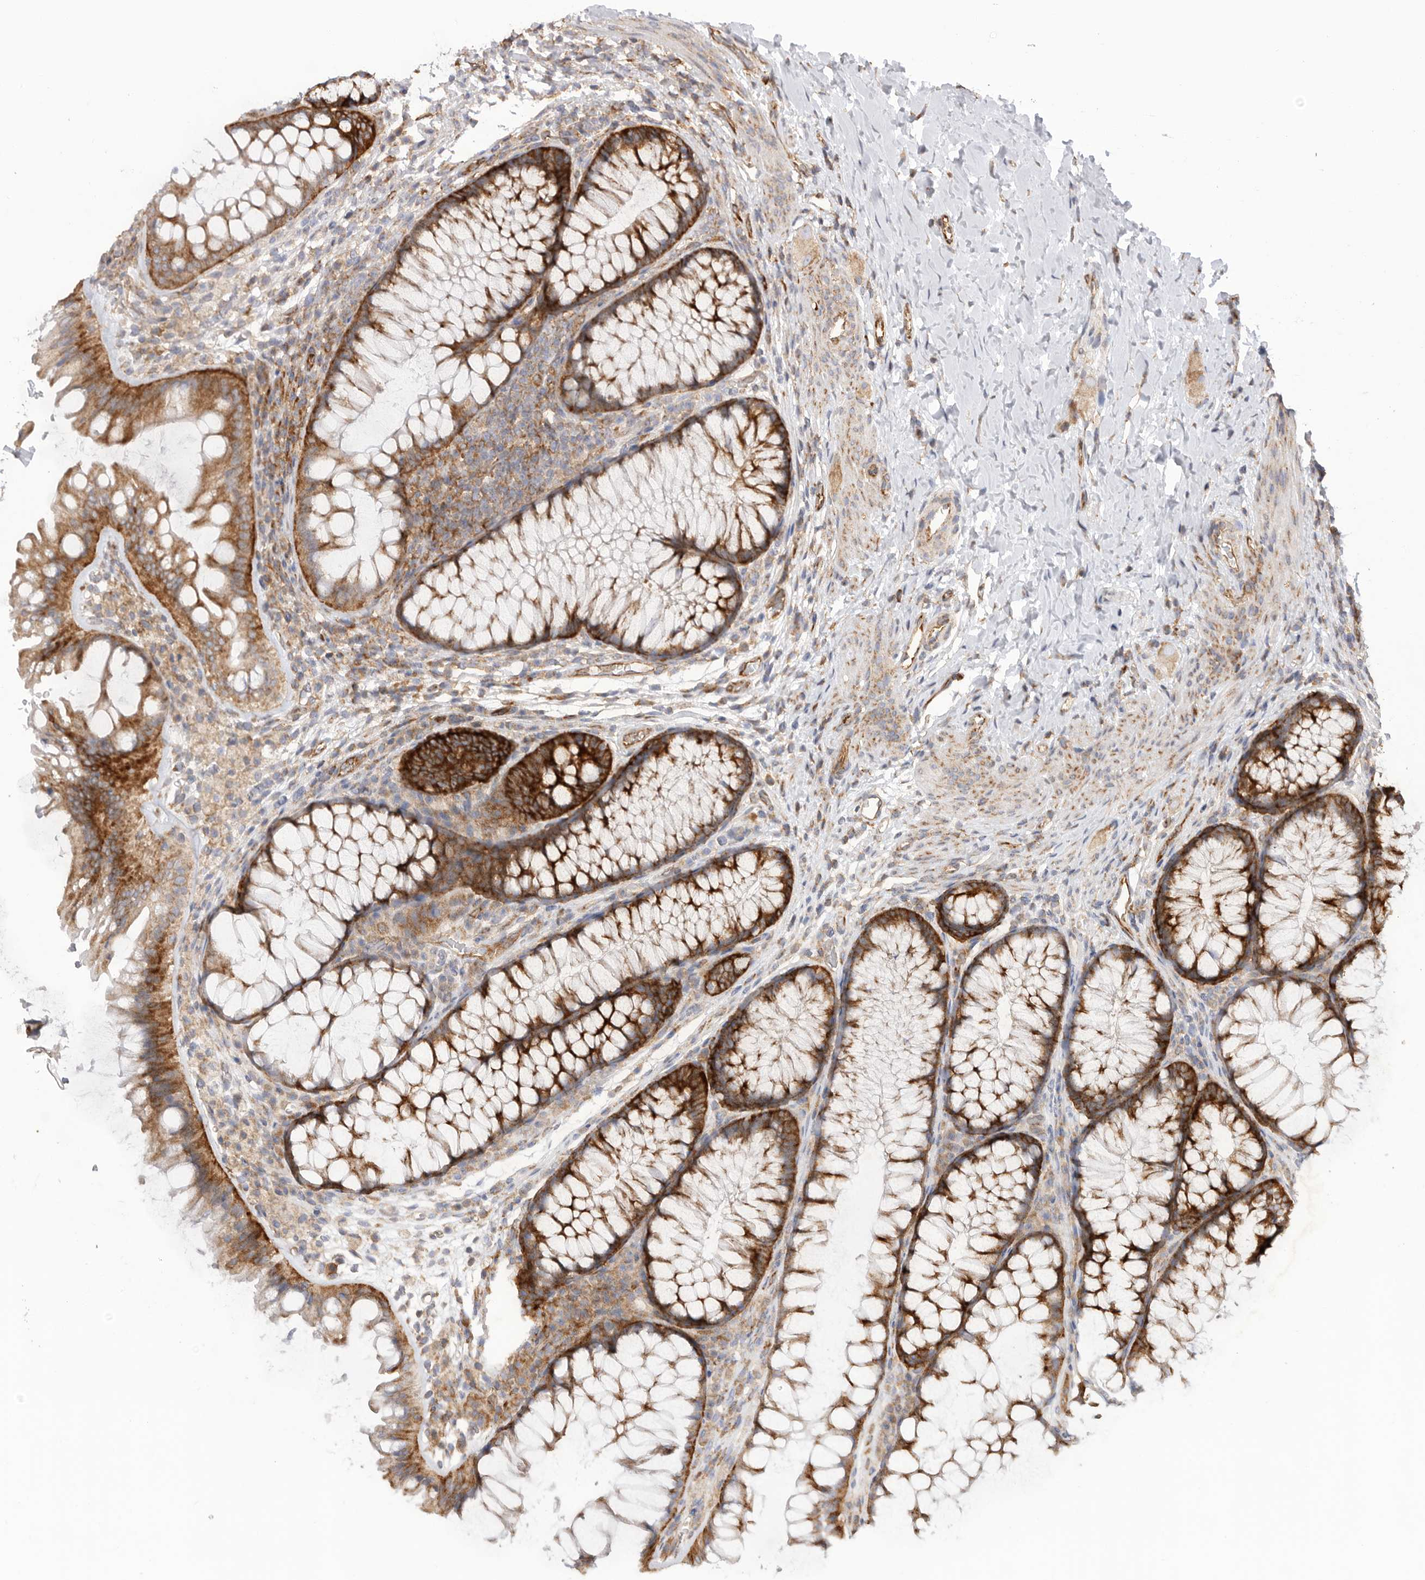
{"staining": {"intensity": "moderate", "quantity": ">75%", "location": "cytoplasmic/membranous"}, "tissue": "colon", "cell_type": "Endothelial cells", "image_type": "normal", "snomed": [{"axis": "morphology", "description": "Normal tissue, NOS"}, {"axis": "topography", "description": "Colon"}], "caption": "This histopathology image reveals benign colon stained with immunohistochemistry (IHC) to label a protein in brown. The cytoplasmic/membranous of endothelial cells show moderate positivity for the protein. Nuclei are counter-stained blue.", "gene": "SERBP1", "patient": {"sex": "female", "age": 62}}